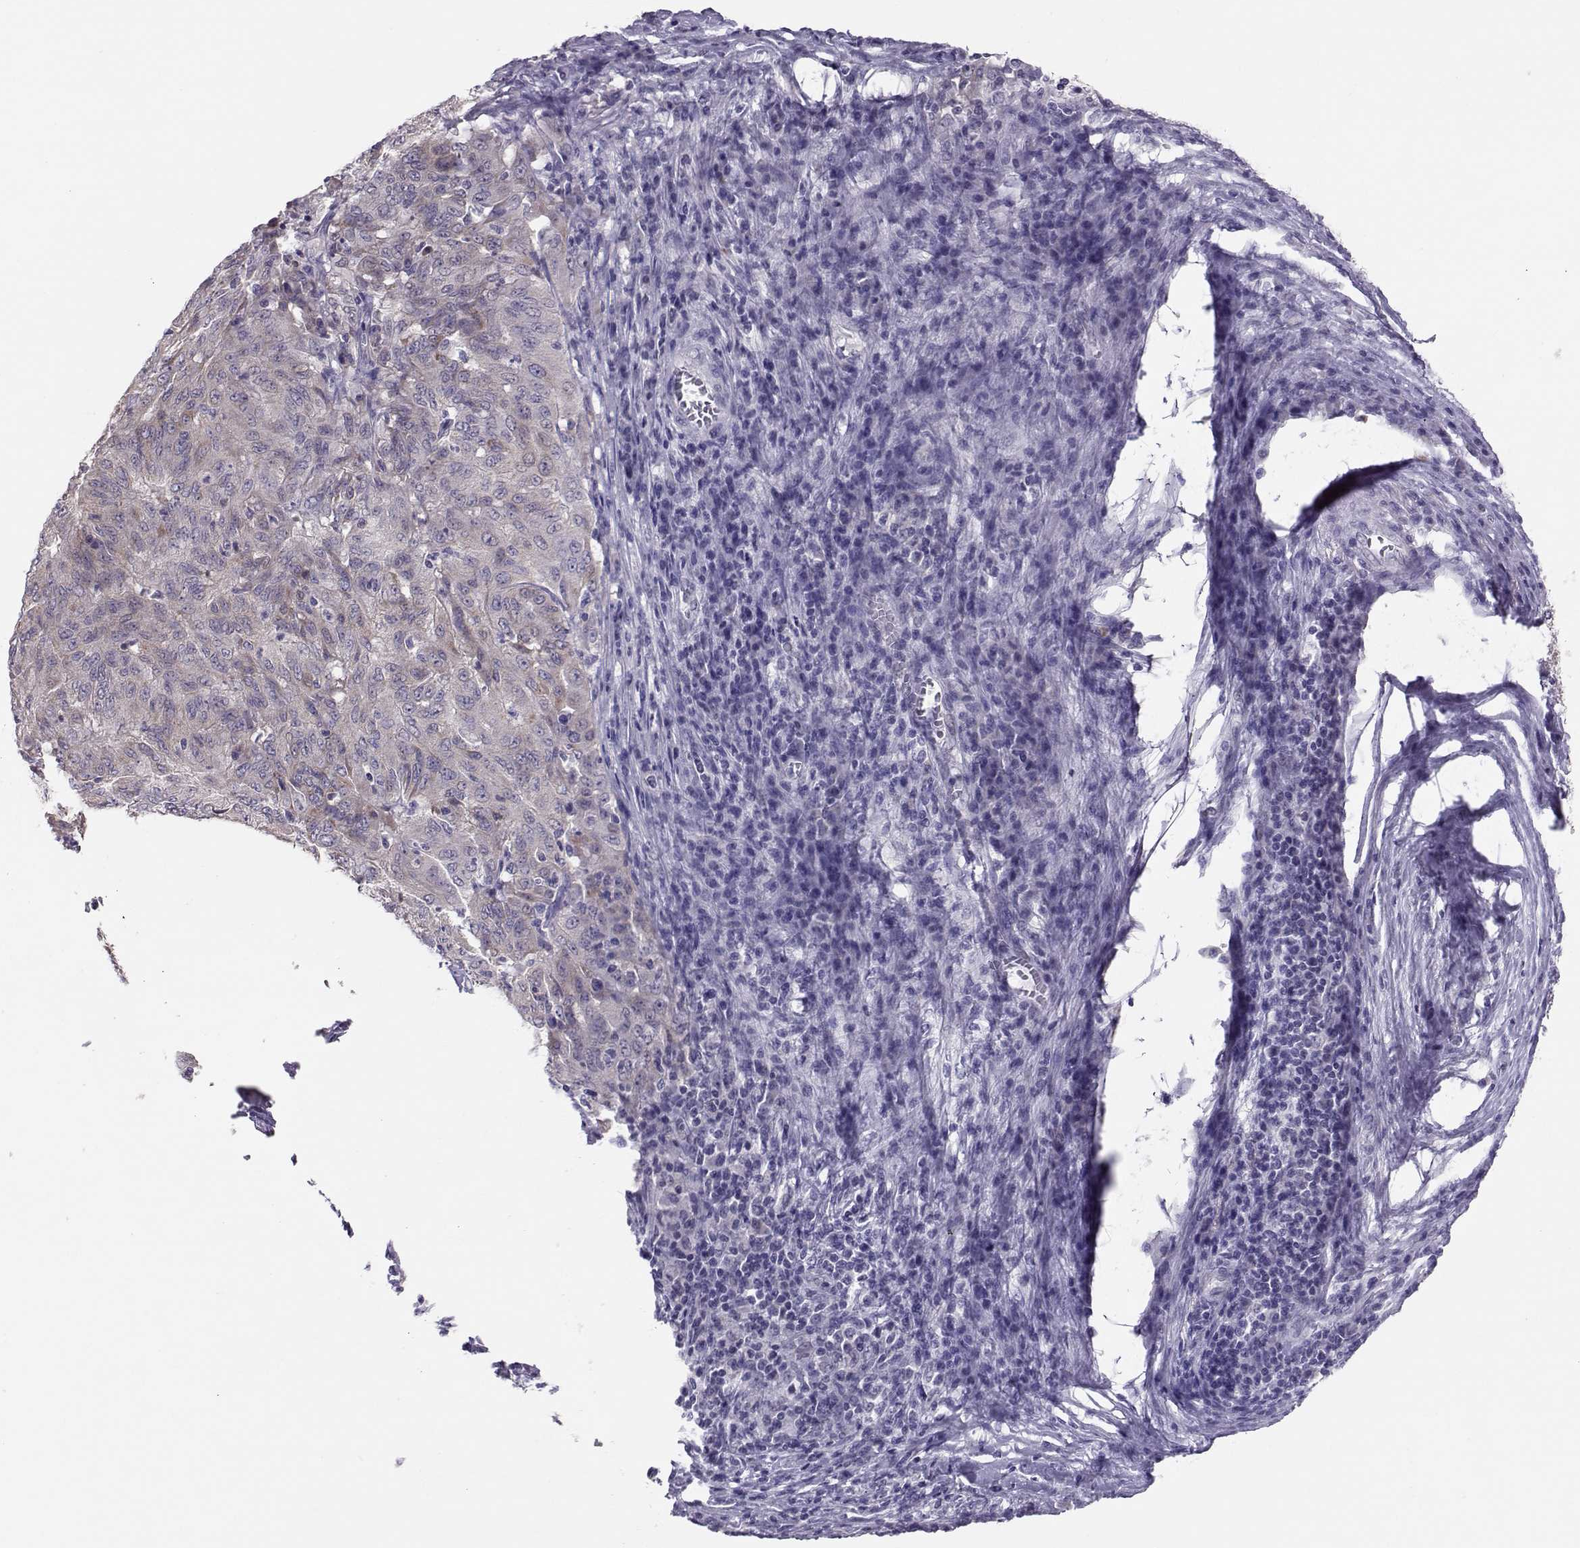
{"staining": {"intensity": "negative", "quantity": "none", "location": "none"}, "tissue": "pancreatic cancer", "cell_type": "Tumor cells", "image_type": "cancer", "snomed": [{"axis": "morphology", "description": "Adenocarcinoma, NOS"}, {"axis": "topography", "description": "Pancreas"}], "caption": "Human pancreatic cancer (adenocarcinoma) stained for a protein using immunohistochemistry shows no staining in tumor cells.", "gene": "DNAAF1", "patient": {"sex": "male", "age": 63}}